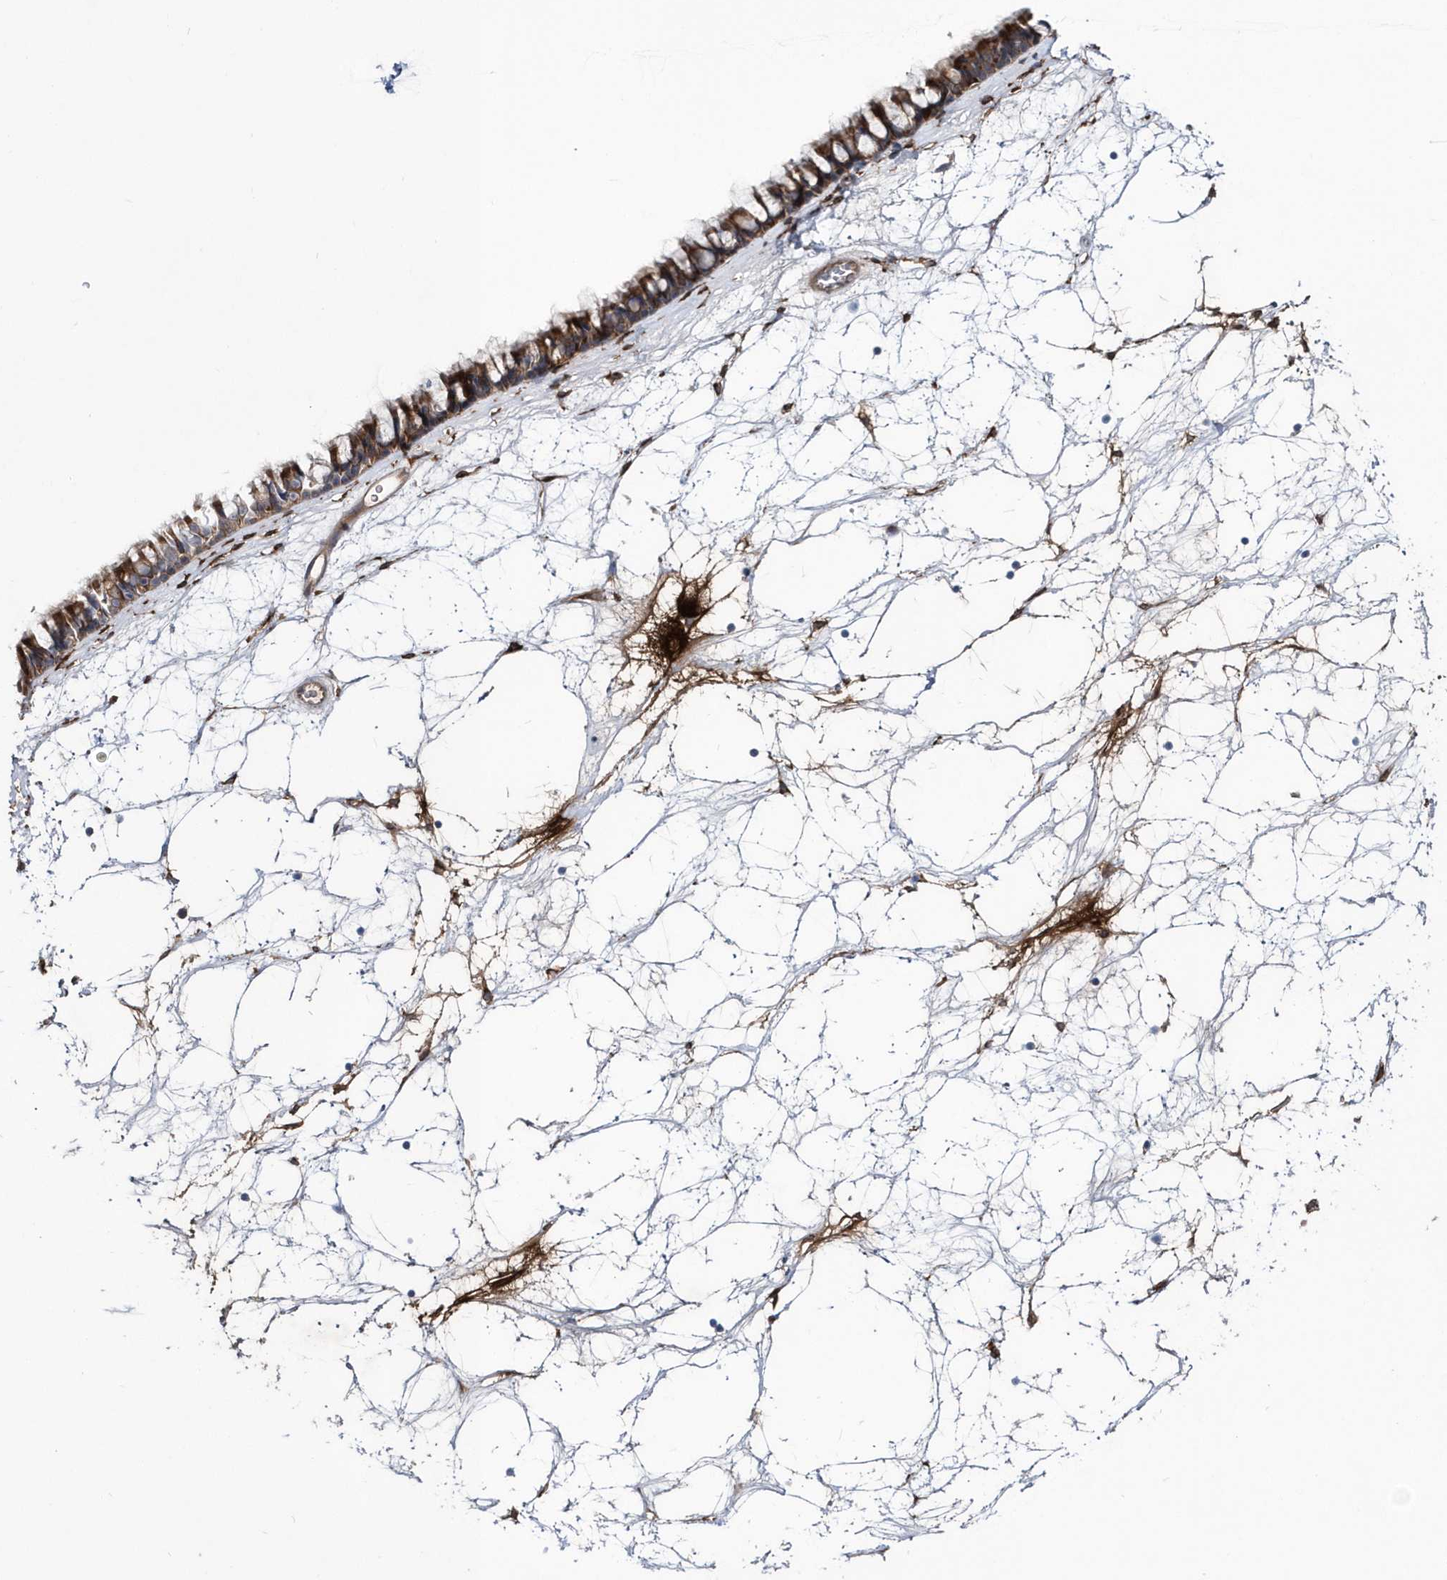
{"staining": {"intensity": "strong", "quantity": ">75%", "location": "cytoplasmic/membranous"}, "tissue": "nasopharynx", "cell_type": "Respiratory epithelial cells", "image_type": "normal", "snomed": [{"axis": "morphology", "description": "Normal tissue, NOS"}, {"axis": "topography", "description": "Nasopharynx"}], "caption": "High-magnification brightfield microscopy of normal nasopharynx stained with DAB (3,3'-diaminobenzidine) (brown) and counterstained with hematoxylin (blue). respiratory epithelial cells exhibit strong cytoplasmic/membranous expression is seen in approximately>75% of cells.", "gene": "DSPP", "patient": {"sex": "male", "age": 64}}